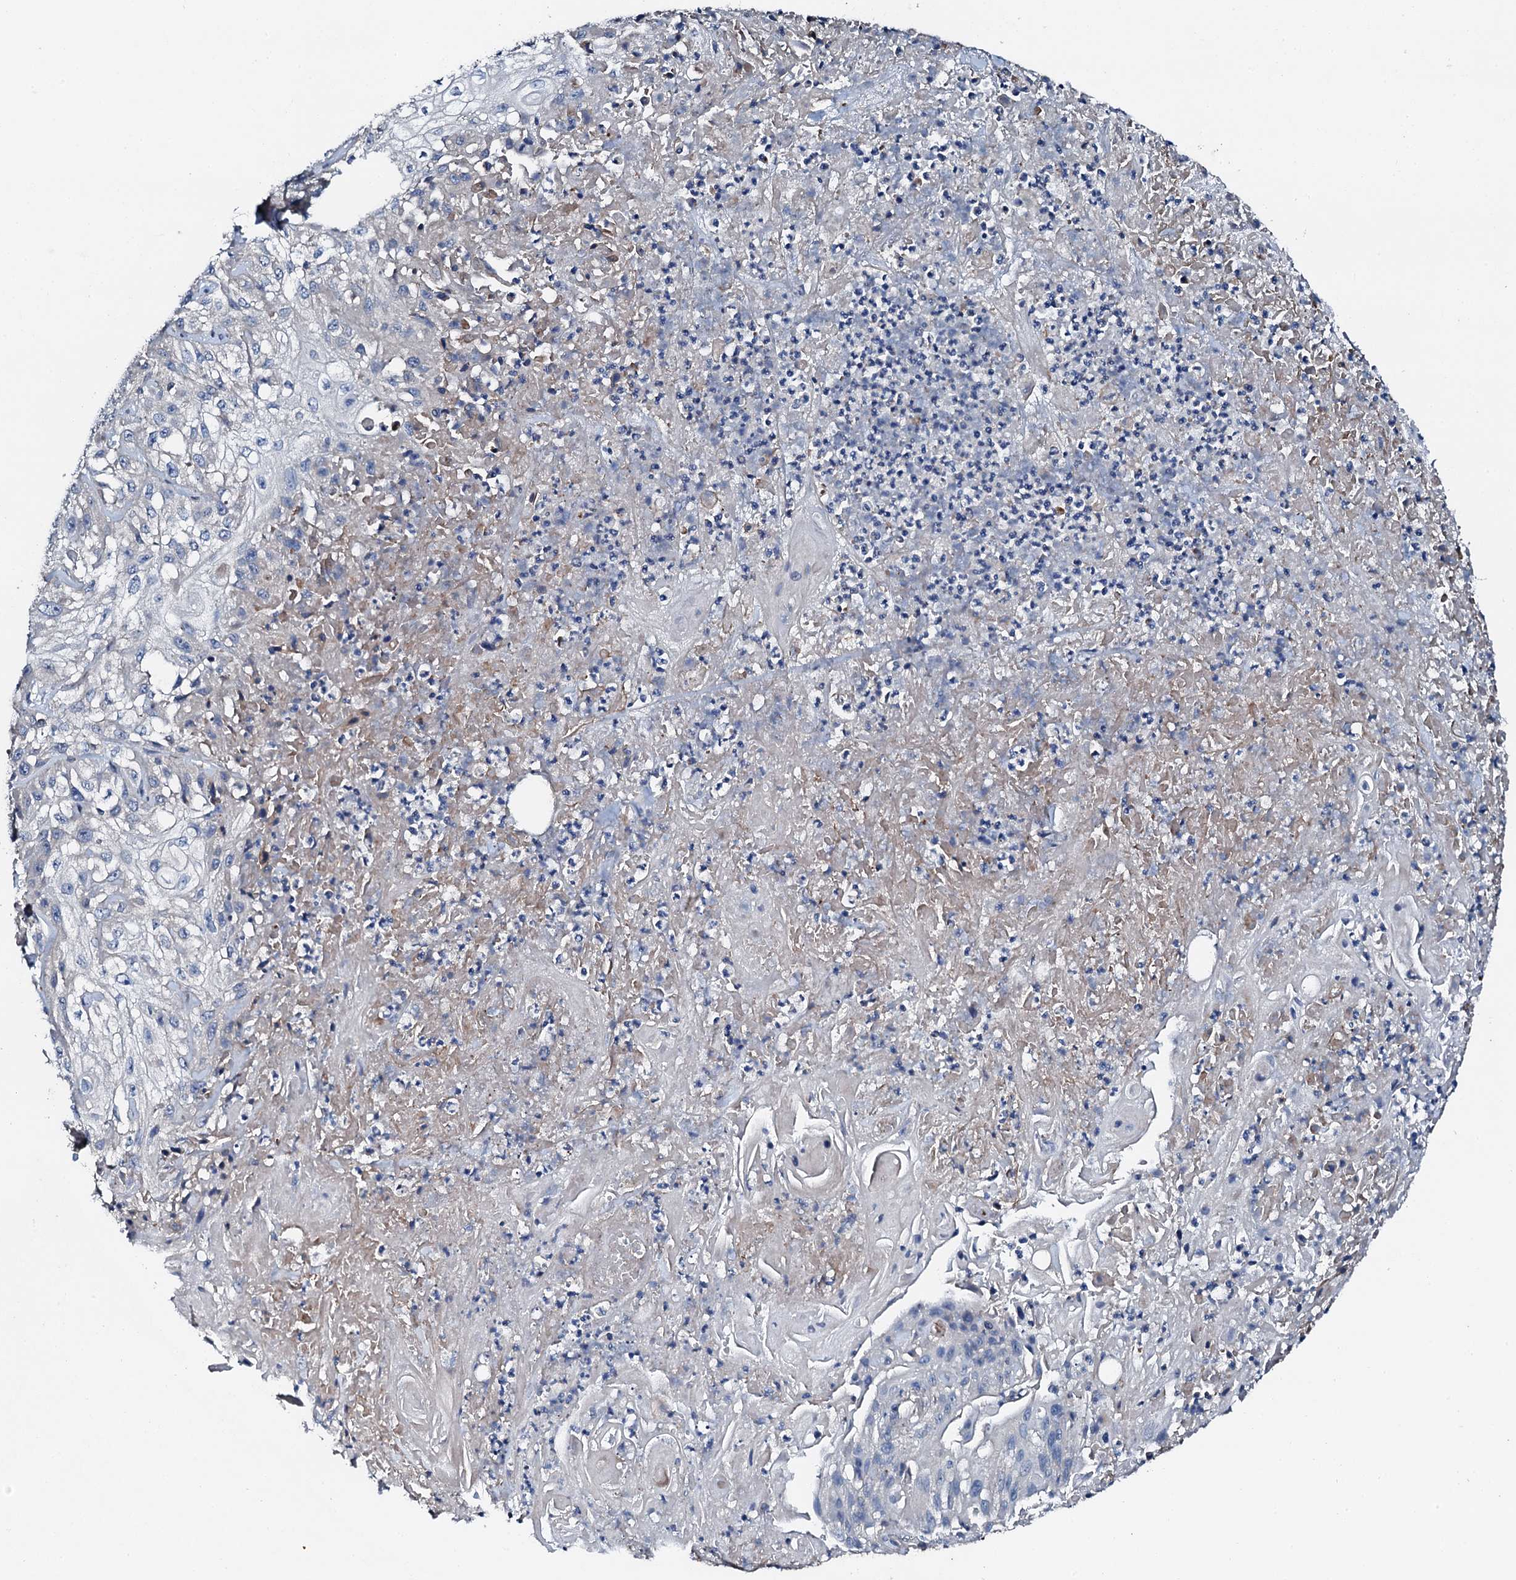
{"staining": {"intensity": "negative", "quantity": "none", "location": "none"}, "tissue": "skin cancer", "cell_type": "Tumor cells", "image_type": "cancer", "snomed": [{"axis": "morphology", "description": "Squamous cell carcinoma, NOS"}, {"axis": "morphology", "description": "Squamous cell carcinoma, metastatic, NOS"}, {"axis": "topography", "description": "Skin"}, {"axis": "topography", "description": "Lymph node"}], "caption": "The image reveals no staining of tumor cells in skin cancer (metastatic squamous cell carcinoma). (DAB (3,3'-diaminobenzidine) immunohistochemistry (IHC), high magnification).", "gene": "GFOD2", "patient": {"sex": "male", "age": 75}}